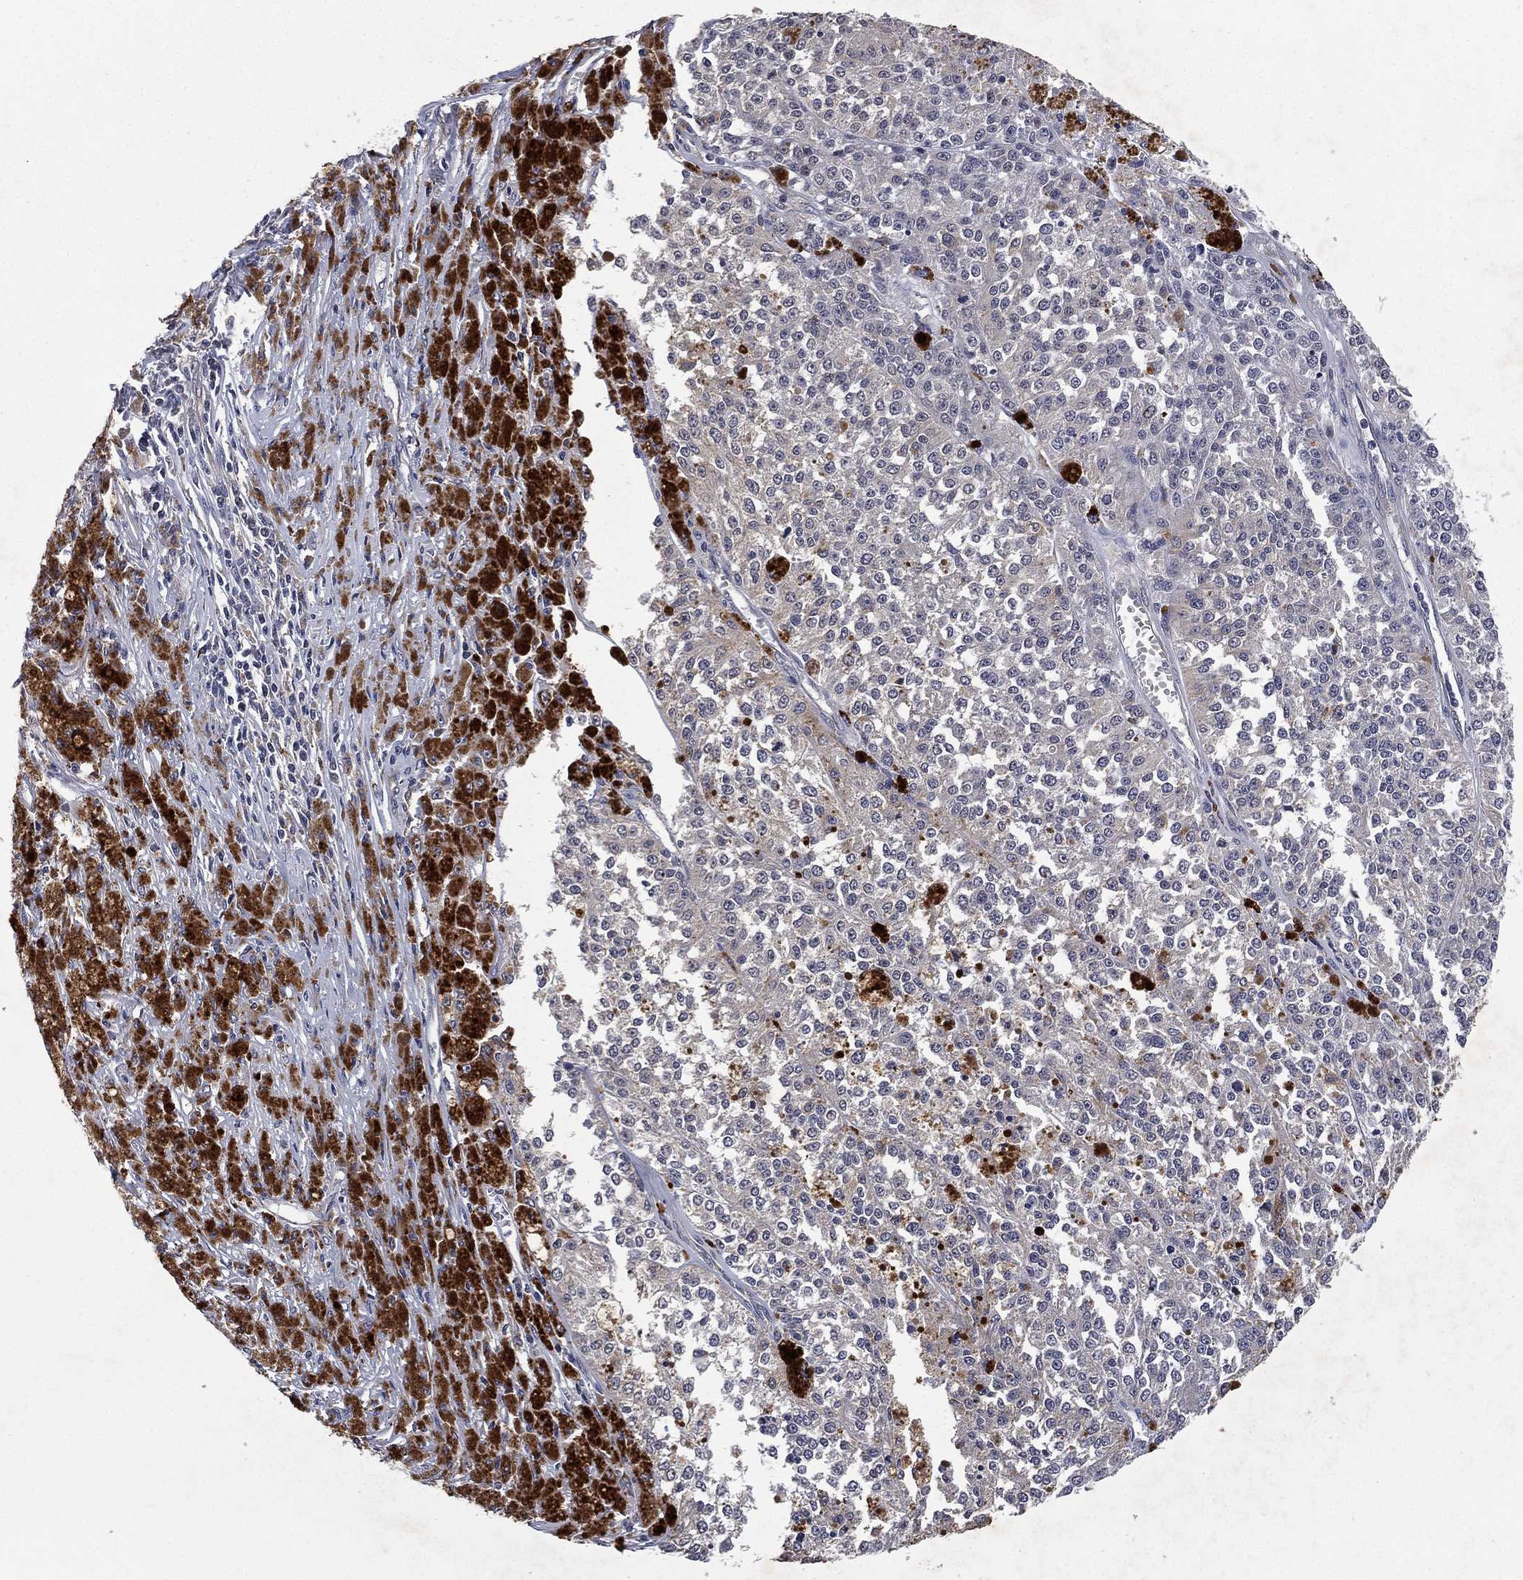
{"staining": {"intensity": "negative", "quantity": "none", "location": "none"}, "tissue": "melanoma", "cell_type": "Tumor cells", "image_type": "cancer", "snomed": [{"axis": "morphology", "description": "Malignant melanoma, Metastatic site"}, {"axis": "topography", "description": "Lymph node"}], "caption": "Immunohistochemical staining of malignant melanoma (metastatic site) exhibits no significant expression in tumor cells.", "gene": "SELENOO", "patient": {"sex": "female", "age": 64}}